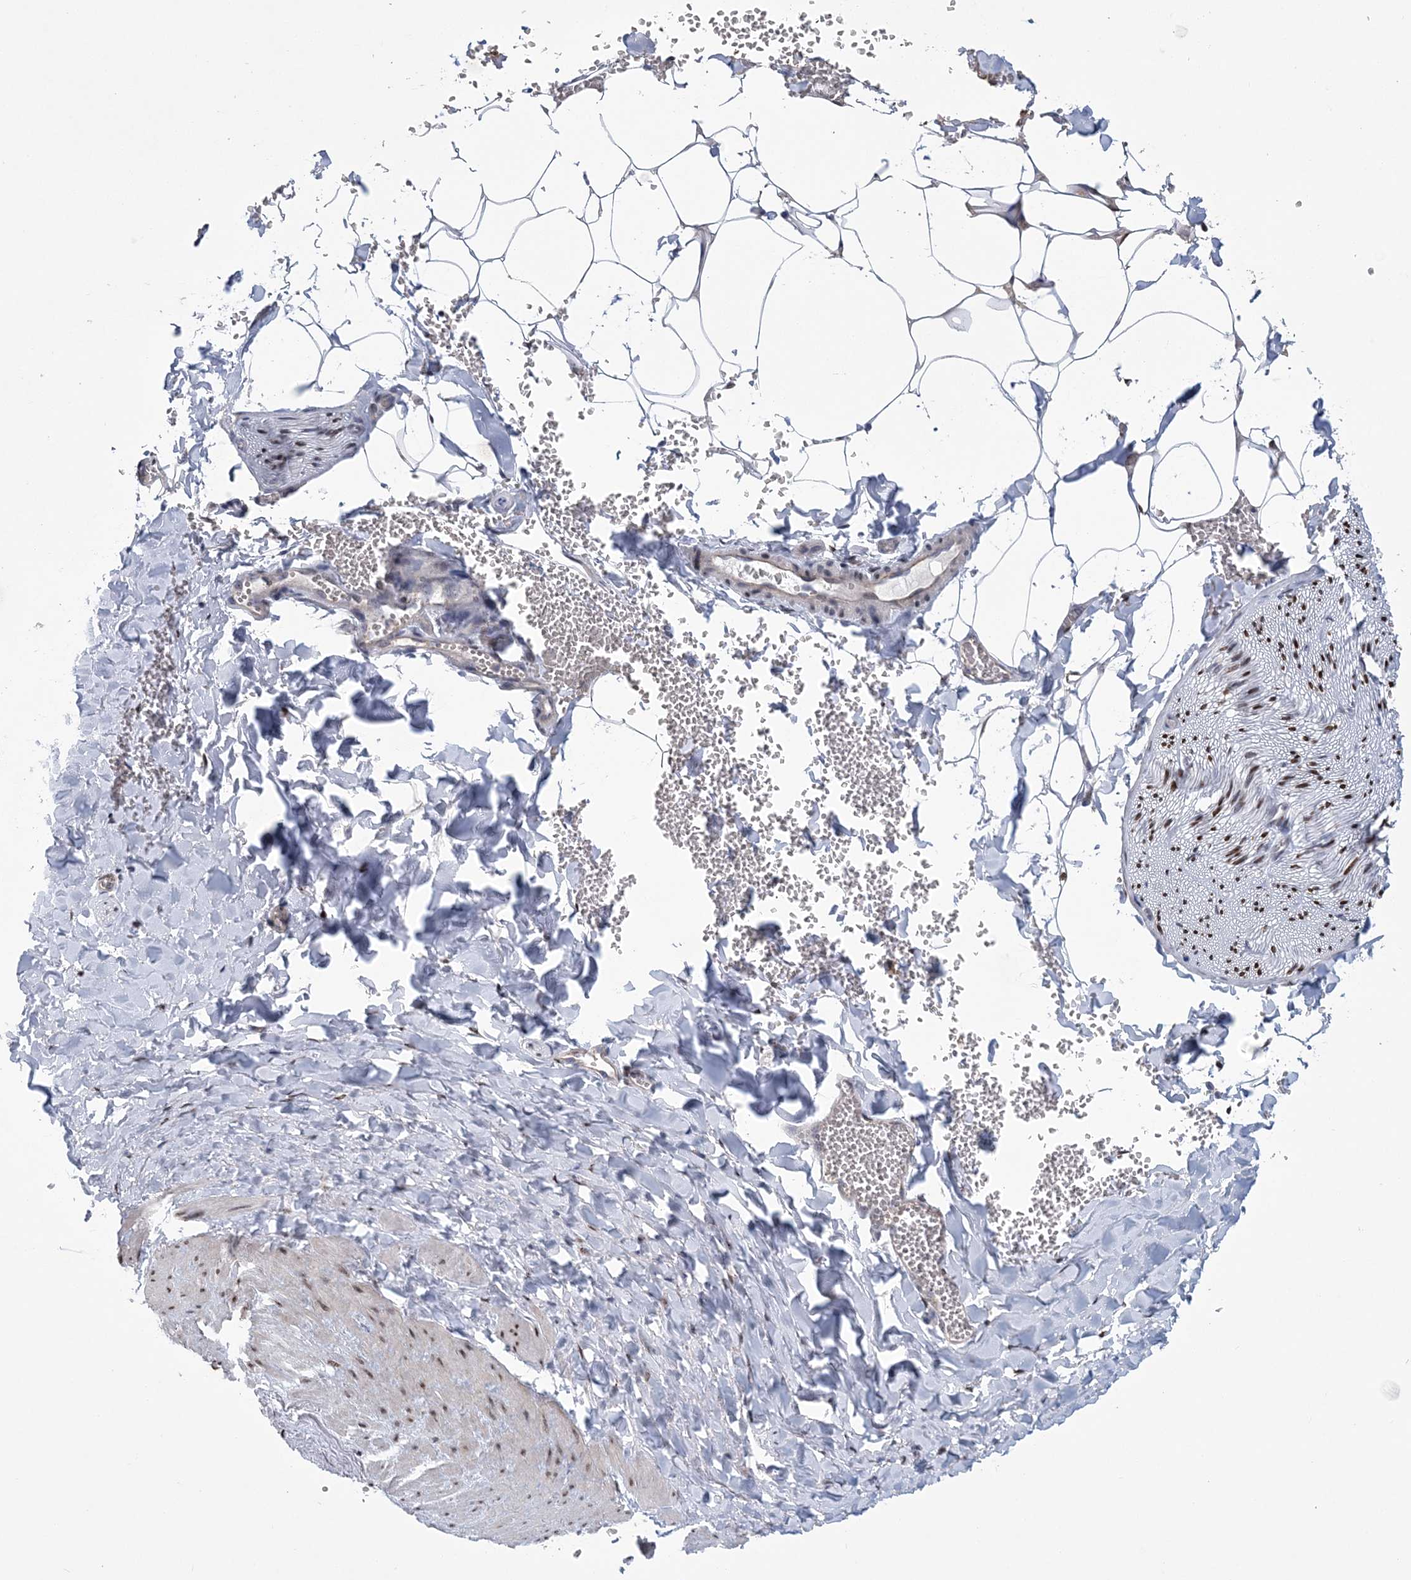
{"staining": {"intensity": "negative", "quantity": "none", "location": "none"}, "tissue": "adipose tissue", "cell_type": "Adipocytes", "image_type": "normal", "snomed": [{"axis": "morphology", "description": "Normal tissue, NOS"}, {"axis": "topography", "description": "Gallbladder"}, {"axis": "topography", "description": "Peripheral nerve tissue"}], "caption": "The image demonstrates no significant expression in adipocytes of adipose tissue.", "gene": "HOMEZ", "patient": {"sex": "male", "age": 38}}